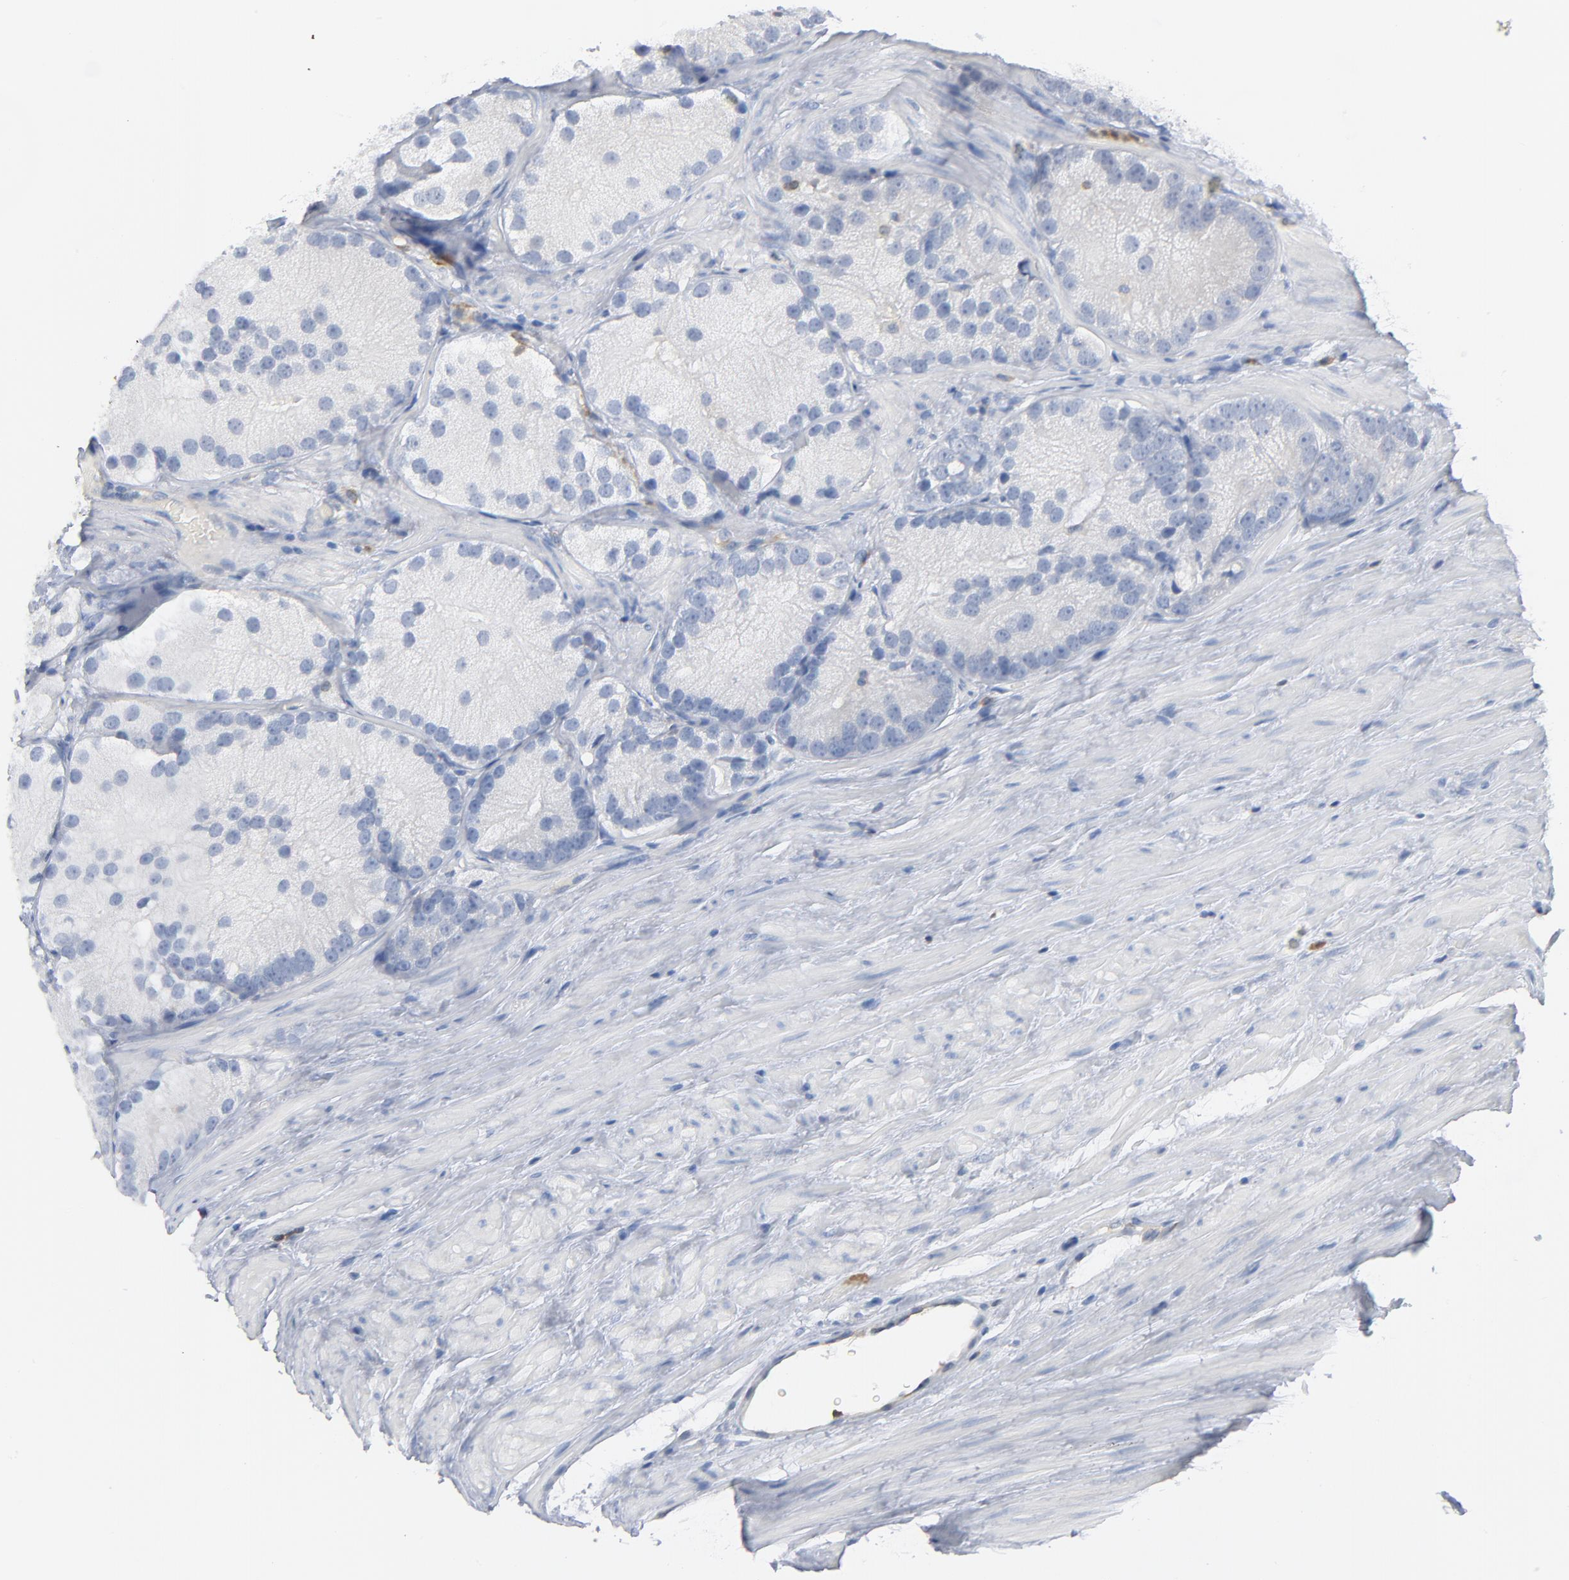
{"staining": {"intensity": "negative", "quantity": "none", "location": "none"}, "tissue": "prostate cancer", "cell_type": "Tumor cells", "image_type": "cancer", "snomed": [{"axis": "morphology", "description": "Adenocarcinoma, Low grade"}, {"axis": "topography", "description": "Prostate"}], "caption": "High magnification brightfield microscopy of prostate cancer (low-grade adenocarcinoma) stained with DAB (brown) and counterstained with hematoxylin (blue): tumor cells show no significant expression. (DAB (3,3'-diaminobenzidine) immunohistochemistry with hematoxylin counter stain).", "gene": "PTK2B", "patient": {"sex": "male", "age": 69}}